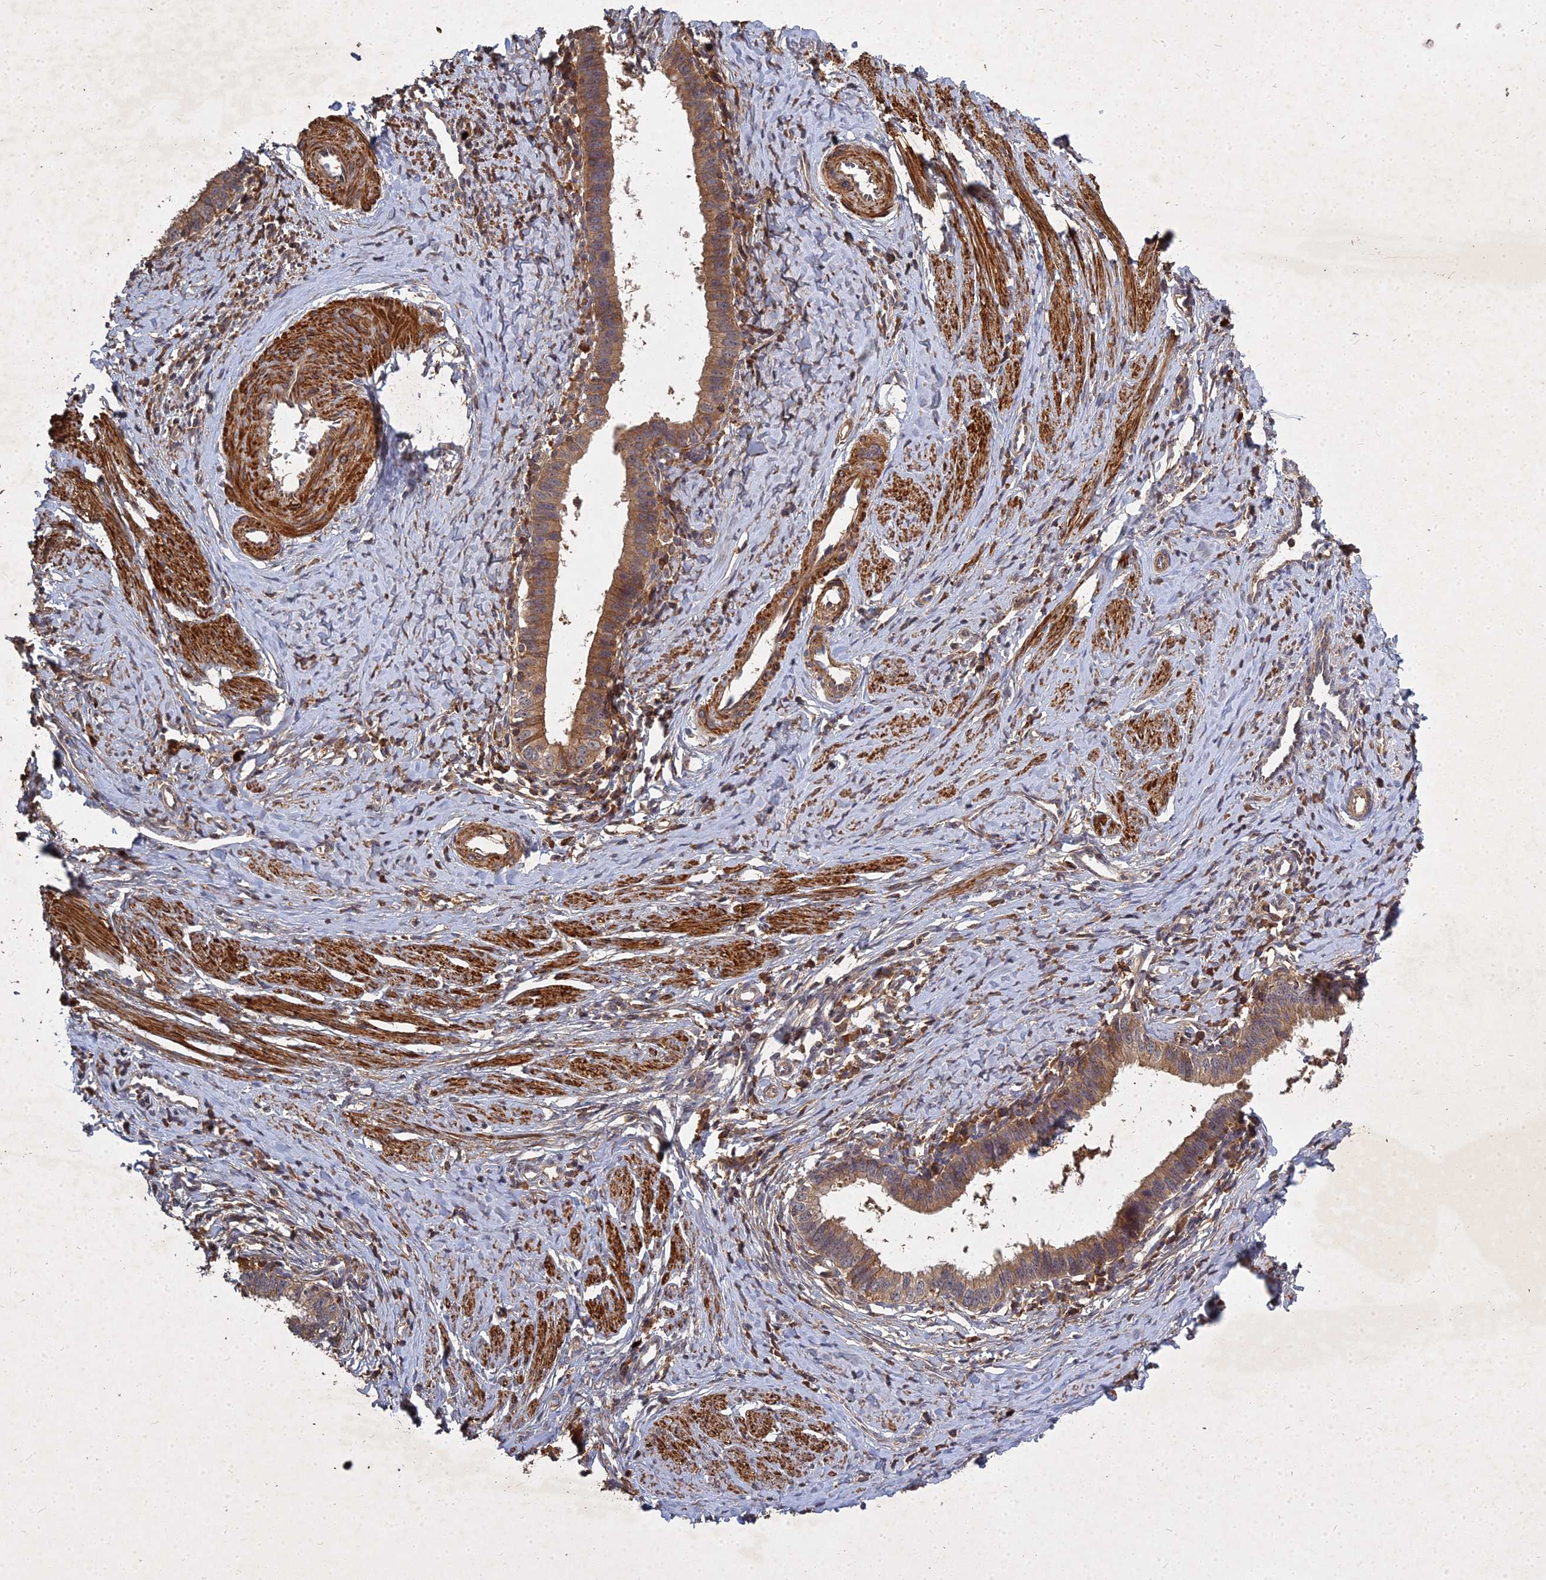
{"staining": {"intensity": "moderate", "quantity": ">75%", "location": "cytoplasmic/membranous"}, "tissue": "cervical cancer", "cell_type": "Tumor cells", "image_type": "cancer", "snomed": [{"axis": "morphology", "description": "Adenocarcinoma, NOS"}, {"axis": "topography", "description": "Cervix"}], "caption": "Protein expression analysis of human cervical cancer (adenocarcinoma) reveals moderate cytoplasmic/membranous expression in approximately >75% of tumor cells. (DAB (3,3'-diaminobenzidine) IHC, brown staining for protein, blue staining for nuclei).", "gene": "UBE2W", "patient": {"sex": "female", "age": 36}}